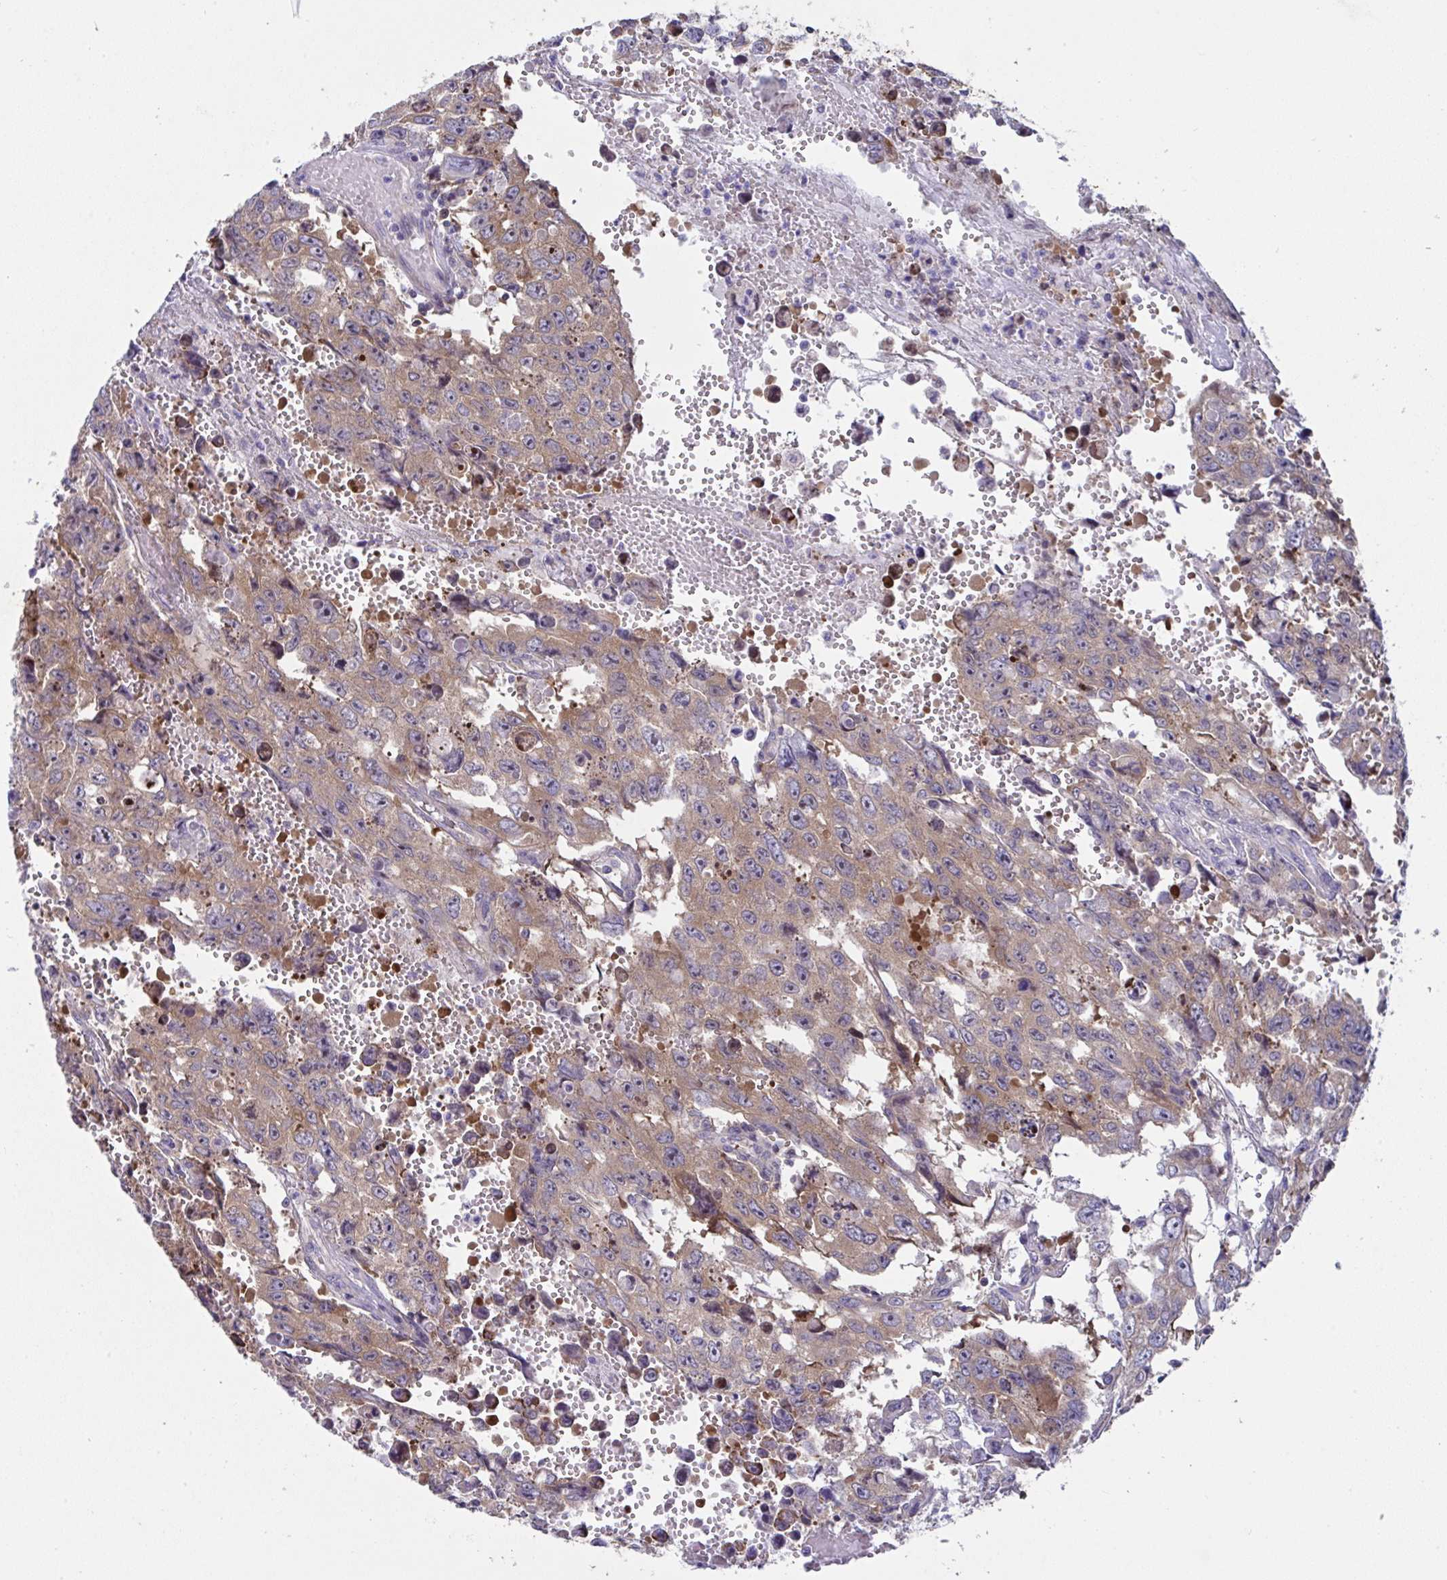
{"staining": {"intensity": "moderate", "quantity": ">75%", "location": "cytoplasmic/membranous"}, "tissue": "testis cancer", "cell_type": "Tumor cells", "image_type": "cancer", "snomed": [{"axis": "morphology", "description": "Seminoma, NOS"}, {"axis": "topography", "description": "Testis"}], "caption": "DAB (3,3'-diaminobenzidine) immunohistochemical staining of human testis seminoma exhibits moderate cytoplasmic/membranous protein positivity in approximately >75% of tumor cells. (DAB IHC, brown staining for protein, blue staining for nuclei).", "gene": "FAU", "patient": {"sex": "male", "age": 26}}